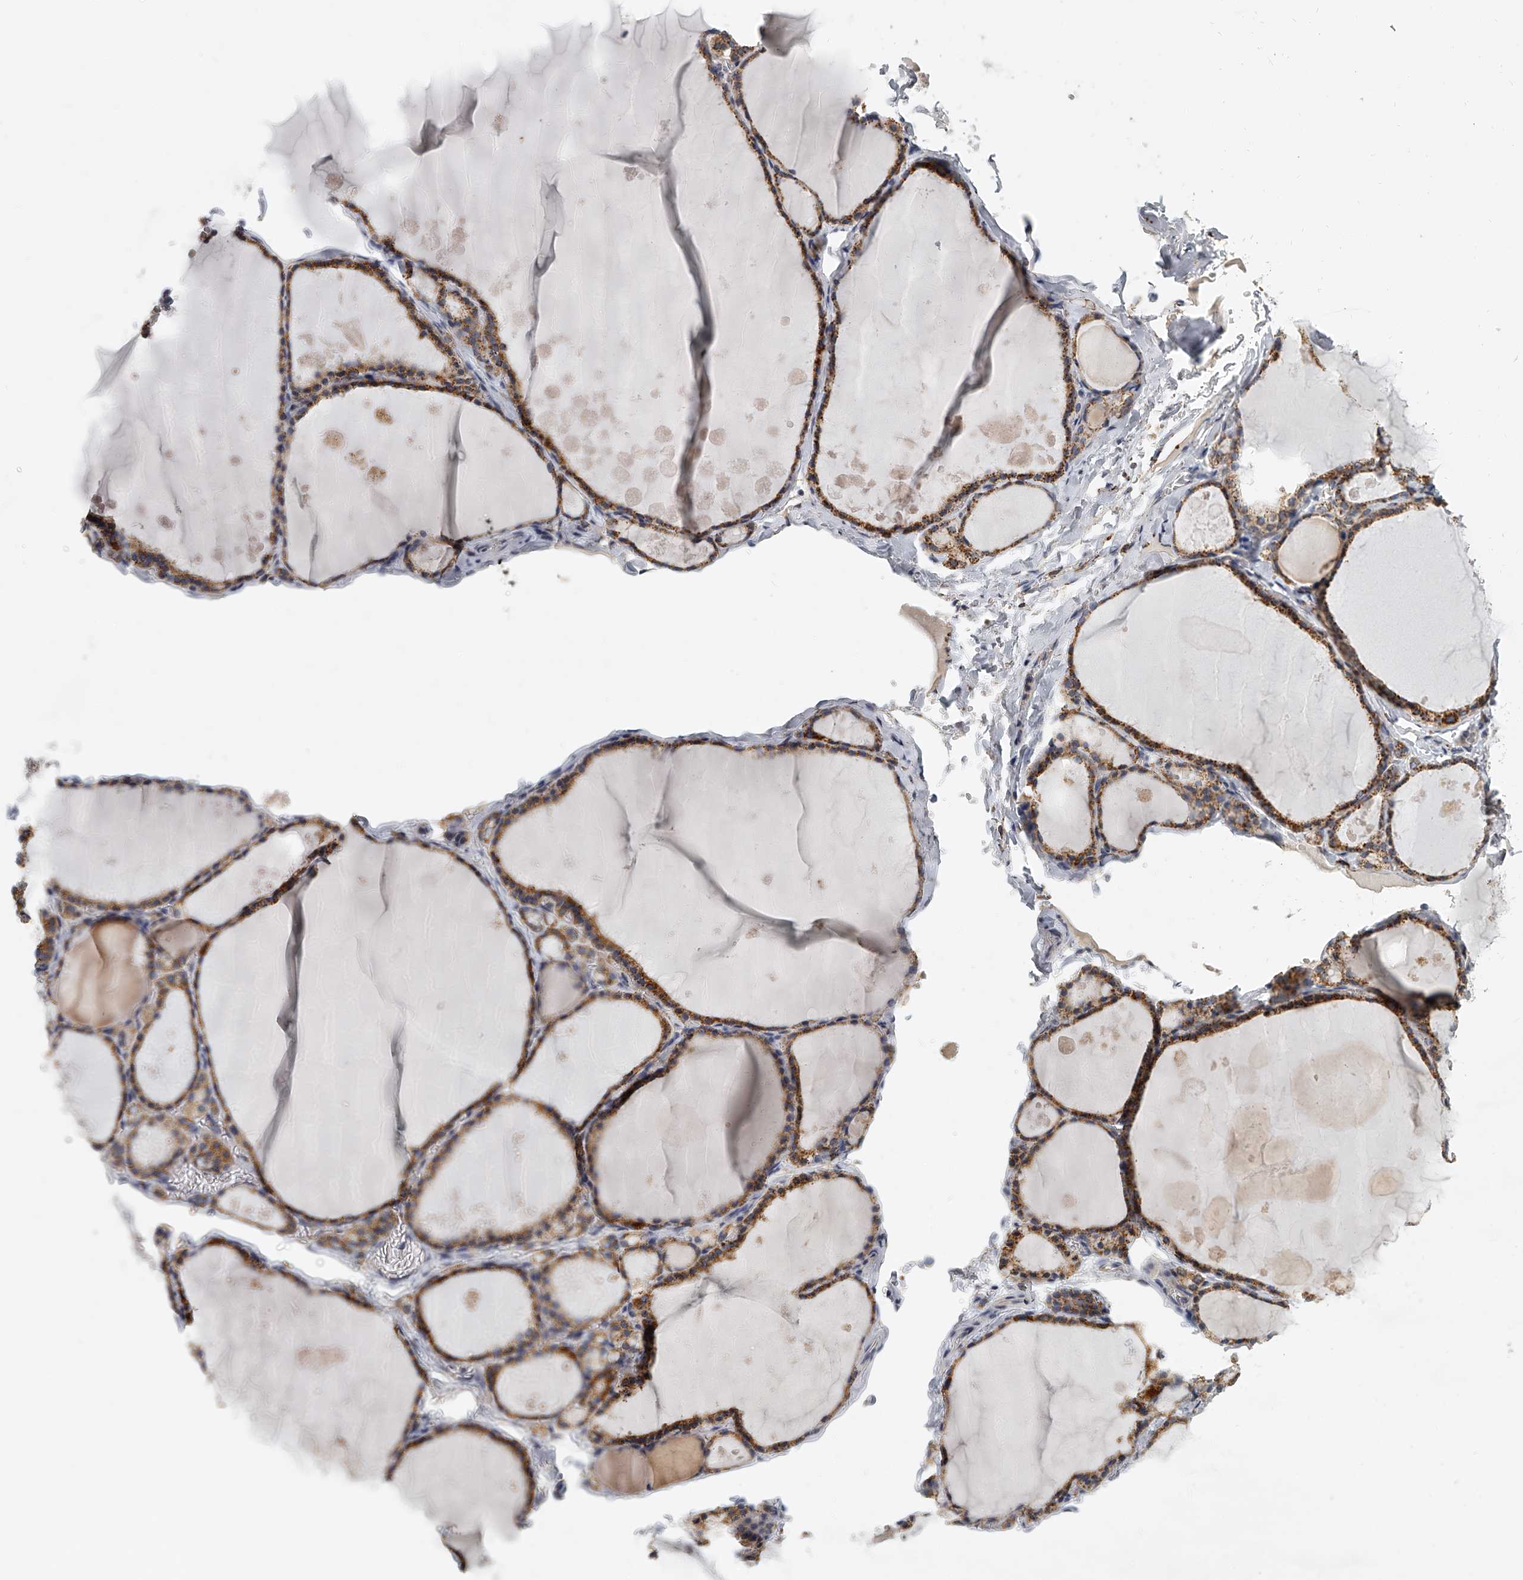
{"staining": {"intensity": "moderate", "quantity": ">75%", "location": "cytoplasmic/membranous"}, "tissue": "thyroid gland", "cell_type": "Glandular cells", "image_type": "normal", "snomed": [{"axis": "morphology", "description": "Normal tissue, NOS"}, {"axis": "topography", "description": "Thyroid gland"}], "caption": "Immunohistochemical staining of unremarkable thyroid gland demonstrates moderate cytoplasmic/membranous protein staining in about >75% of glandular cells.", "gene": "KLHL7", "patient": {"sex": "male", "age": 56}}